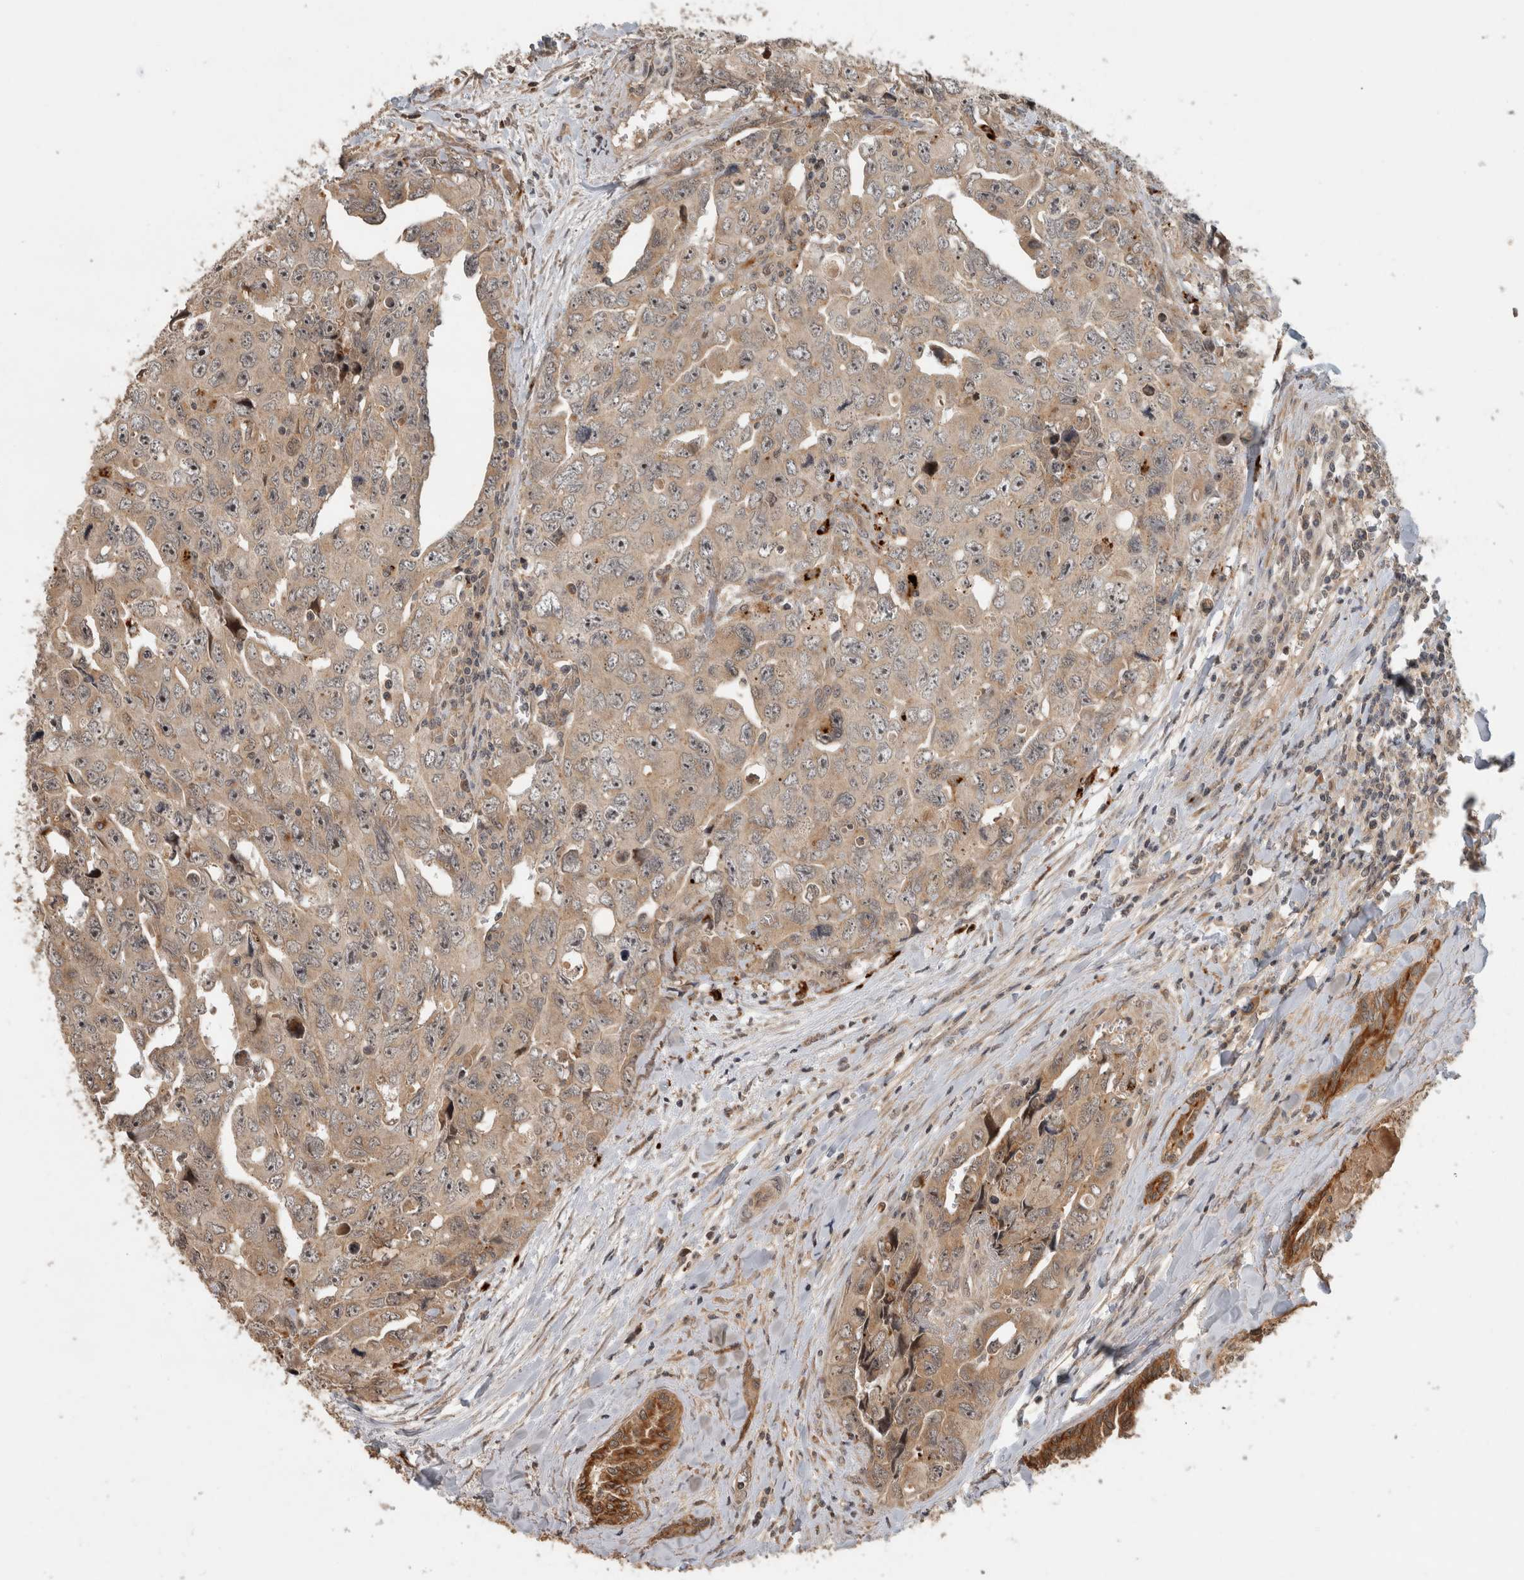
{"staining": {"intensity": "weak", "quantity": ">75%", "location": "cytoplasmic/membranous,nuclear"}, "tissue": "testis cancer", "cell_type": "Tumor cells", "image_type": "cancer", "snomed": [{"axis": "morphology", "description": "Carcinoma, Embryonal, NOS"}, {"axis": "topography", "description": "Testis"}], "caption": "Testis cancer (embryonal carcinoma) tissue shows weak cytoplasmic/membranous and nuclear staining in about >75% of tumor cells", "gene": "PITPNC1", "patient": {"sex": "male", "age": 28}}